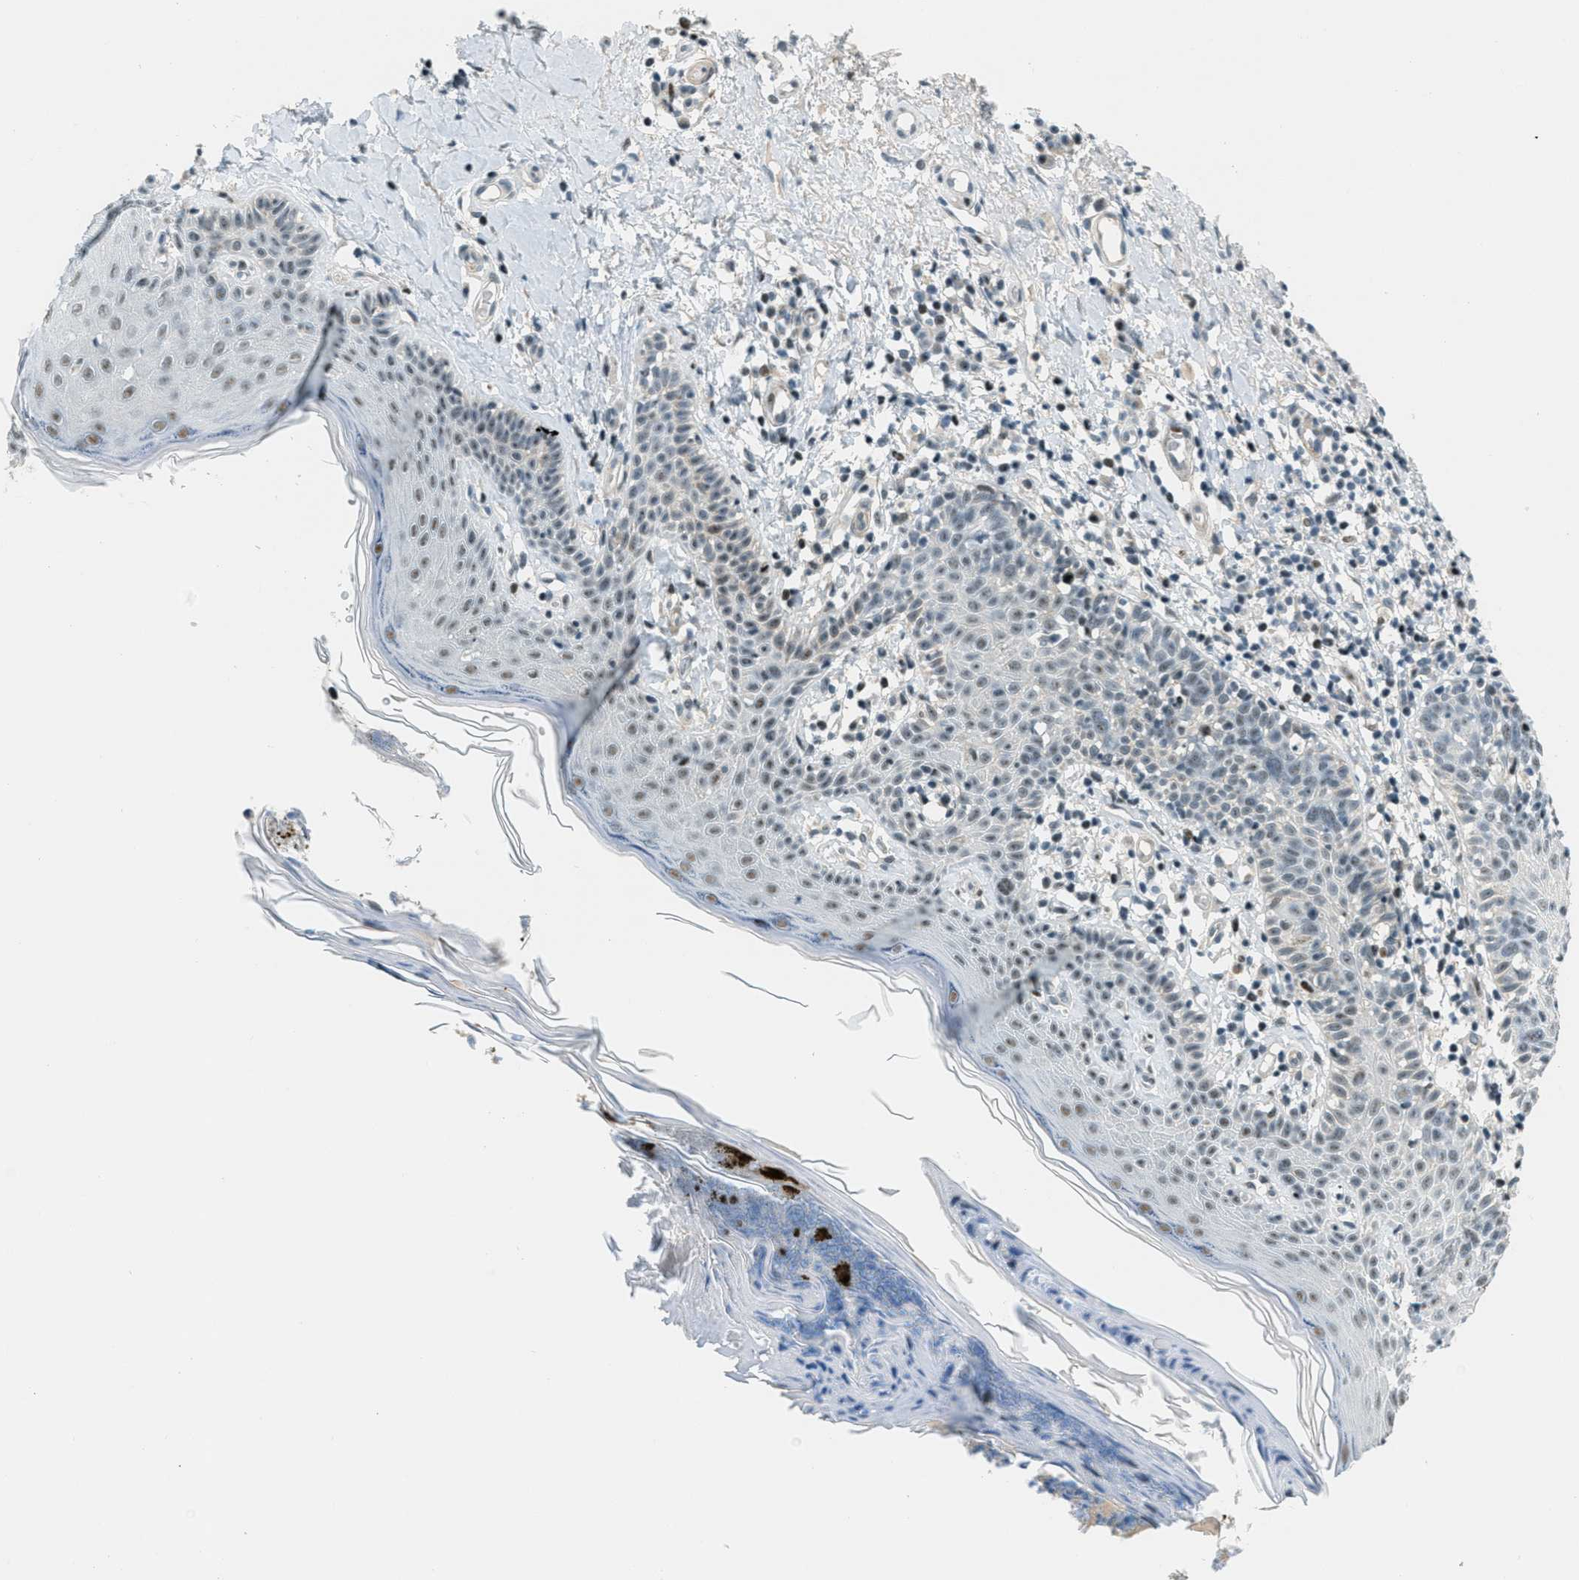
{"staining": {"intensity": "negative", "quantity": "none", "location": "none"}, "tissue": "skin cancer", "cell_type": "Tumor cells", "image_type": "cancer", "snomed": [{"axis": "morphology", "description": "Squamous cell carcinoma in situ, NOS"}, {"axis": "morphology", "description": "Squamous cell carcinoma, NOS"}, {"axis": "topography", "description": "Skin"}], "caption": "Tumor cells show no significant protein expression in skin cancer. (Stains: DAB immunohistochemistry with hematoxylin counter stain, Microscopy: brightfield microscopy at high magnification).", "gene": "ZDHHC23", "patient": {"sex": "male", "age": 93}}